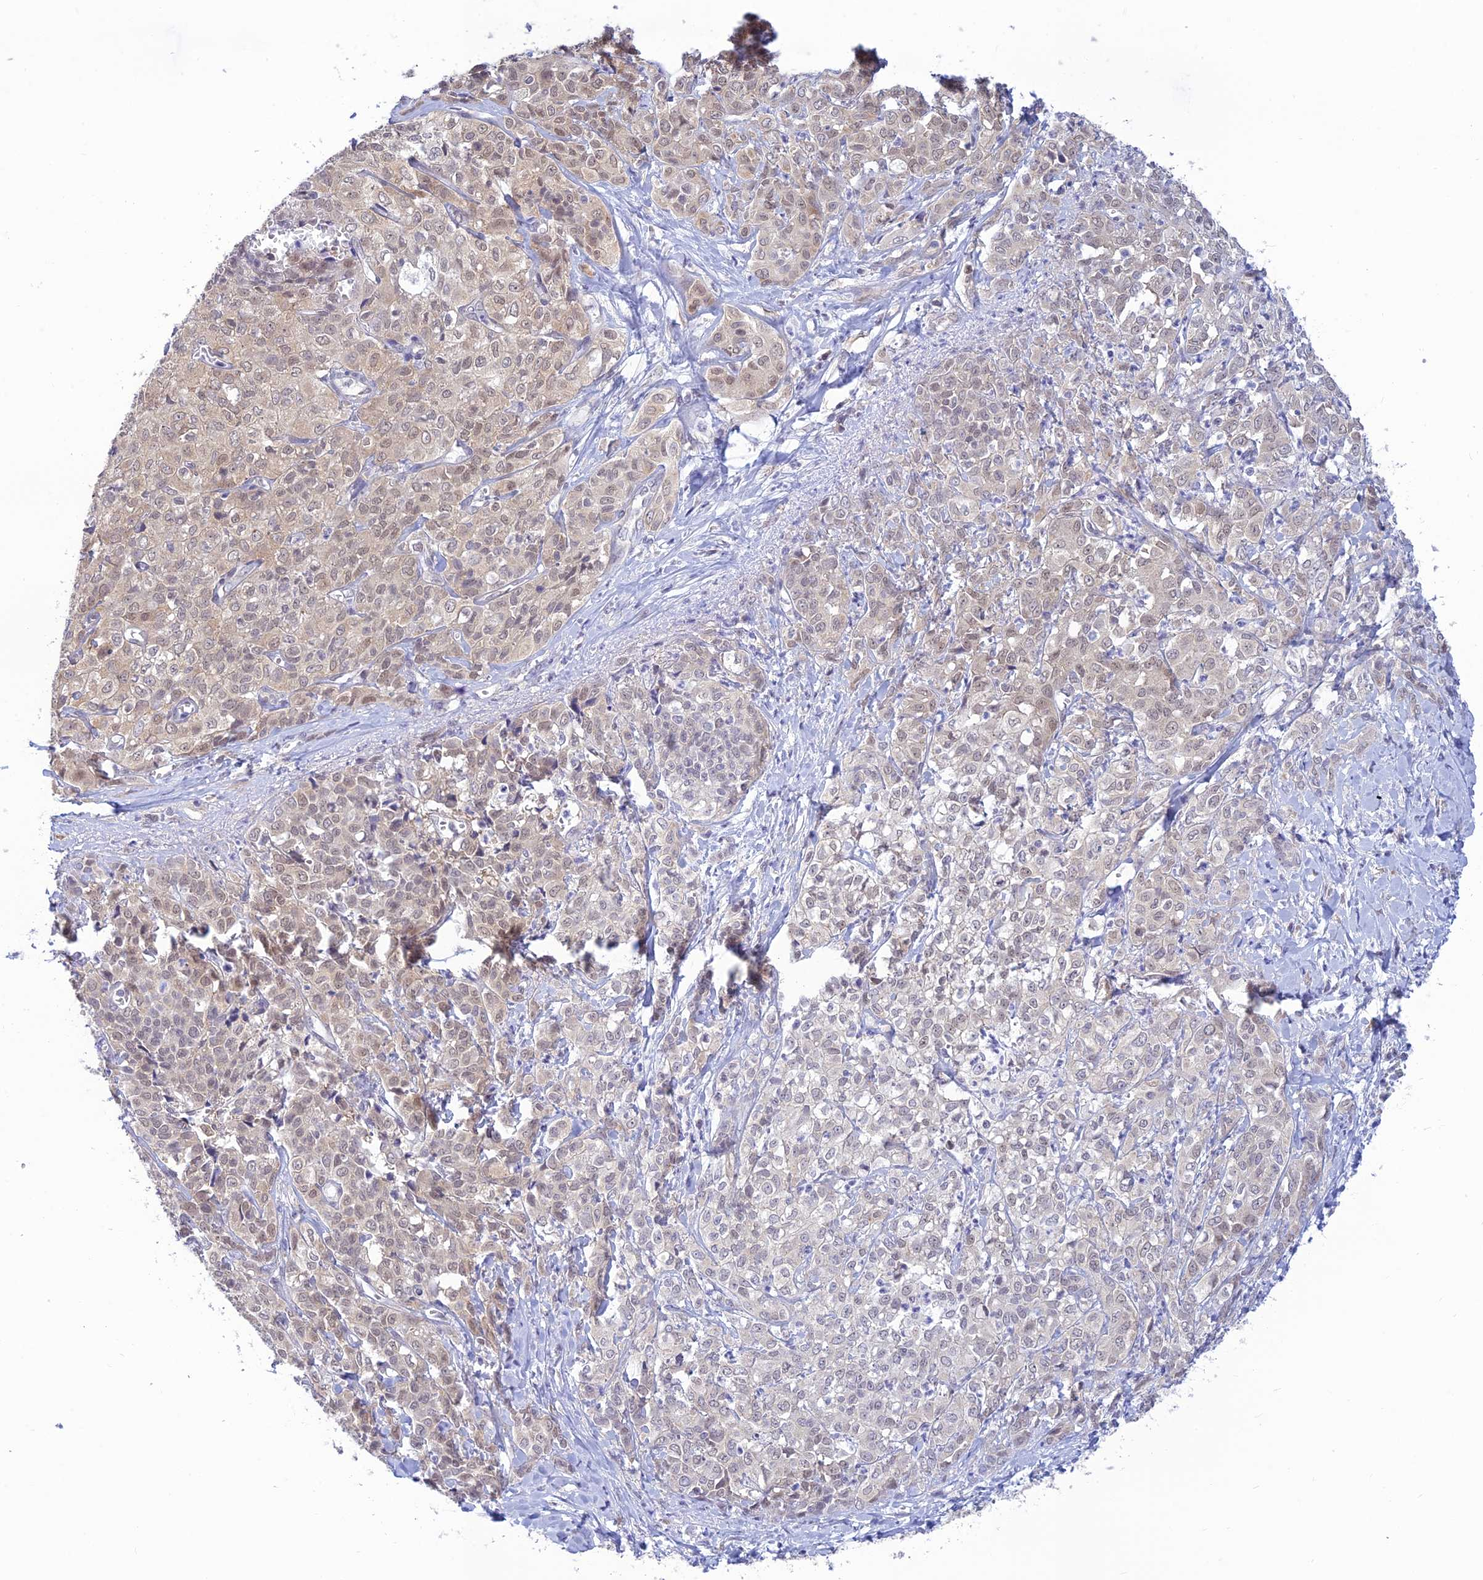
{"staining": {"intensity": "weak", "quantity": "25%-75%", "location": "nuclear"}, "tissue": "liver cancer", "cell_type": "Tumor cells", "image_type": "cancer", "snomed": [{"axis": "morphology", "description": "Cholangiocarcinoma"}, {"axis": "topography", "description": "Liver"}], "caption": "Liver cholangiocarcinoma tissue exhibits weak nuclear staining in about 25%-75% of tumor cells", "gene": "SKIC8", "patient": {"sex": "female", "age": 77}}